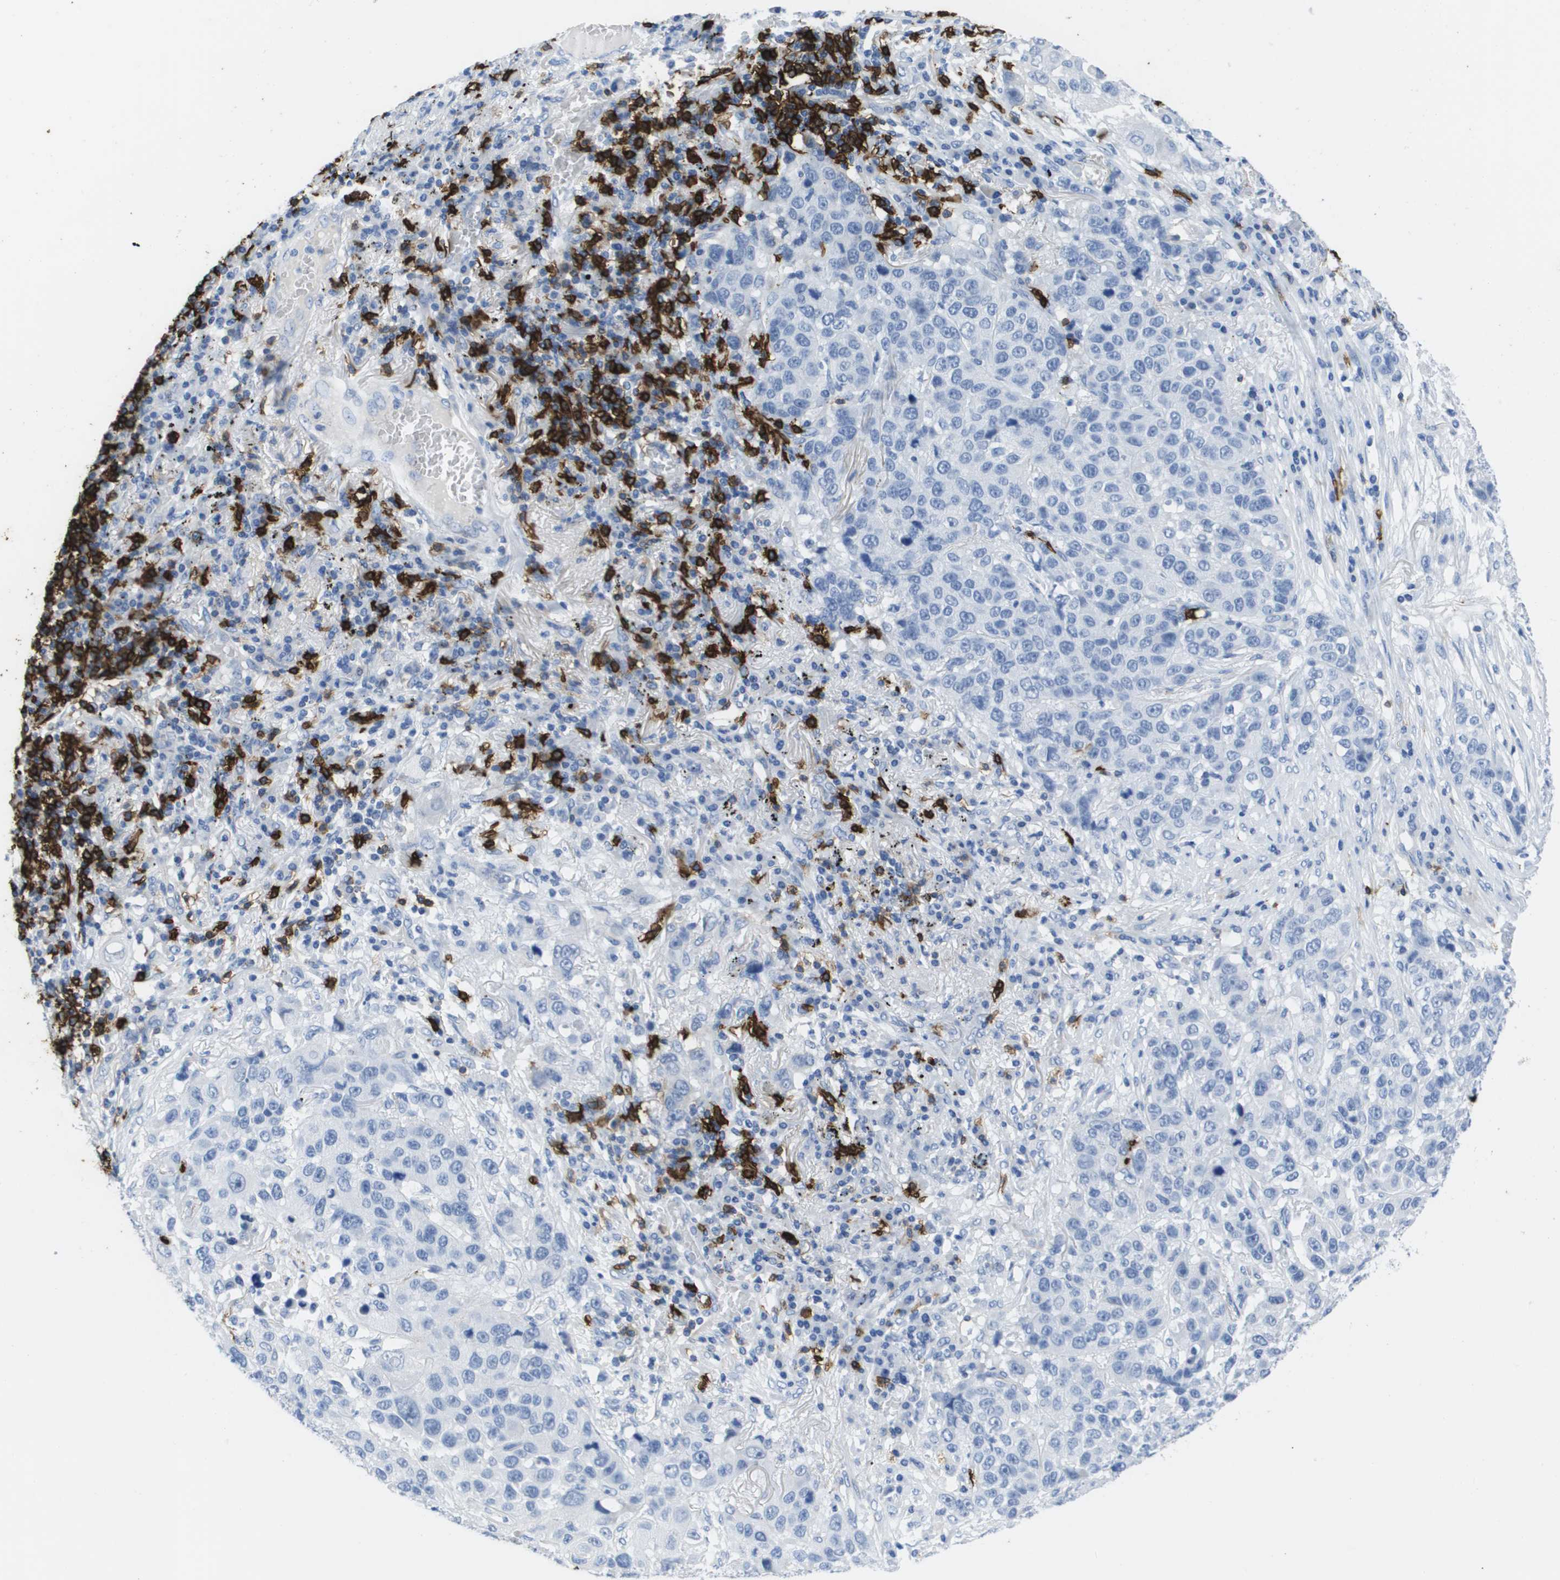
{"staining": {"intensity": "negative", "quantity": "none", "location": "none"}, "tissue": "lung cancer", "cell_type": "Tumor cells", "image_type": "cancer", "snomed": [{"axis": "morphology", "description": "Squamous cell carcinoma, NOS"}, {"axis": "topography", "description": "Lung"}], "caption": "IHC image of neoplastic tissue: human lung cancer (squamous cell carcinoma) stained with DAB displays no significant protein expression in tumor cells. (DAB (3,3'-diaminobenzidine) immunohistochemistry with hematoxylin counter stain).", "gene": "MS4A1", "patient": {"sex": "male", "age": 57}}